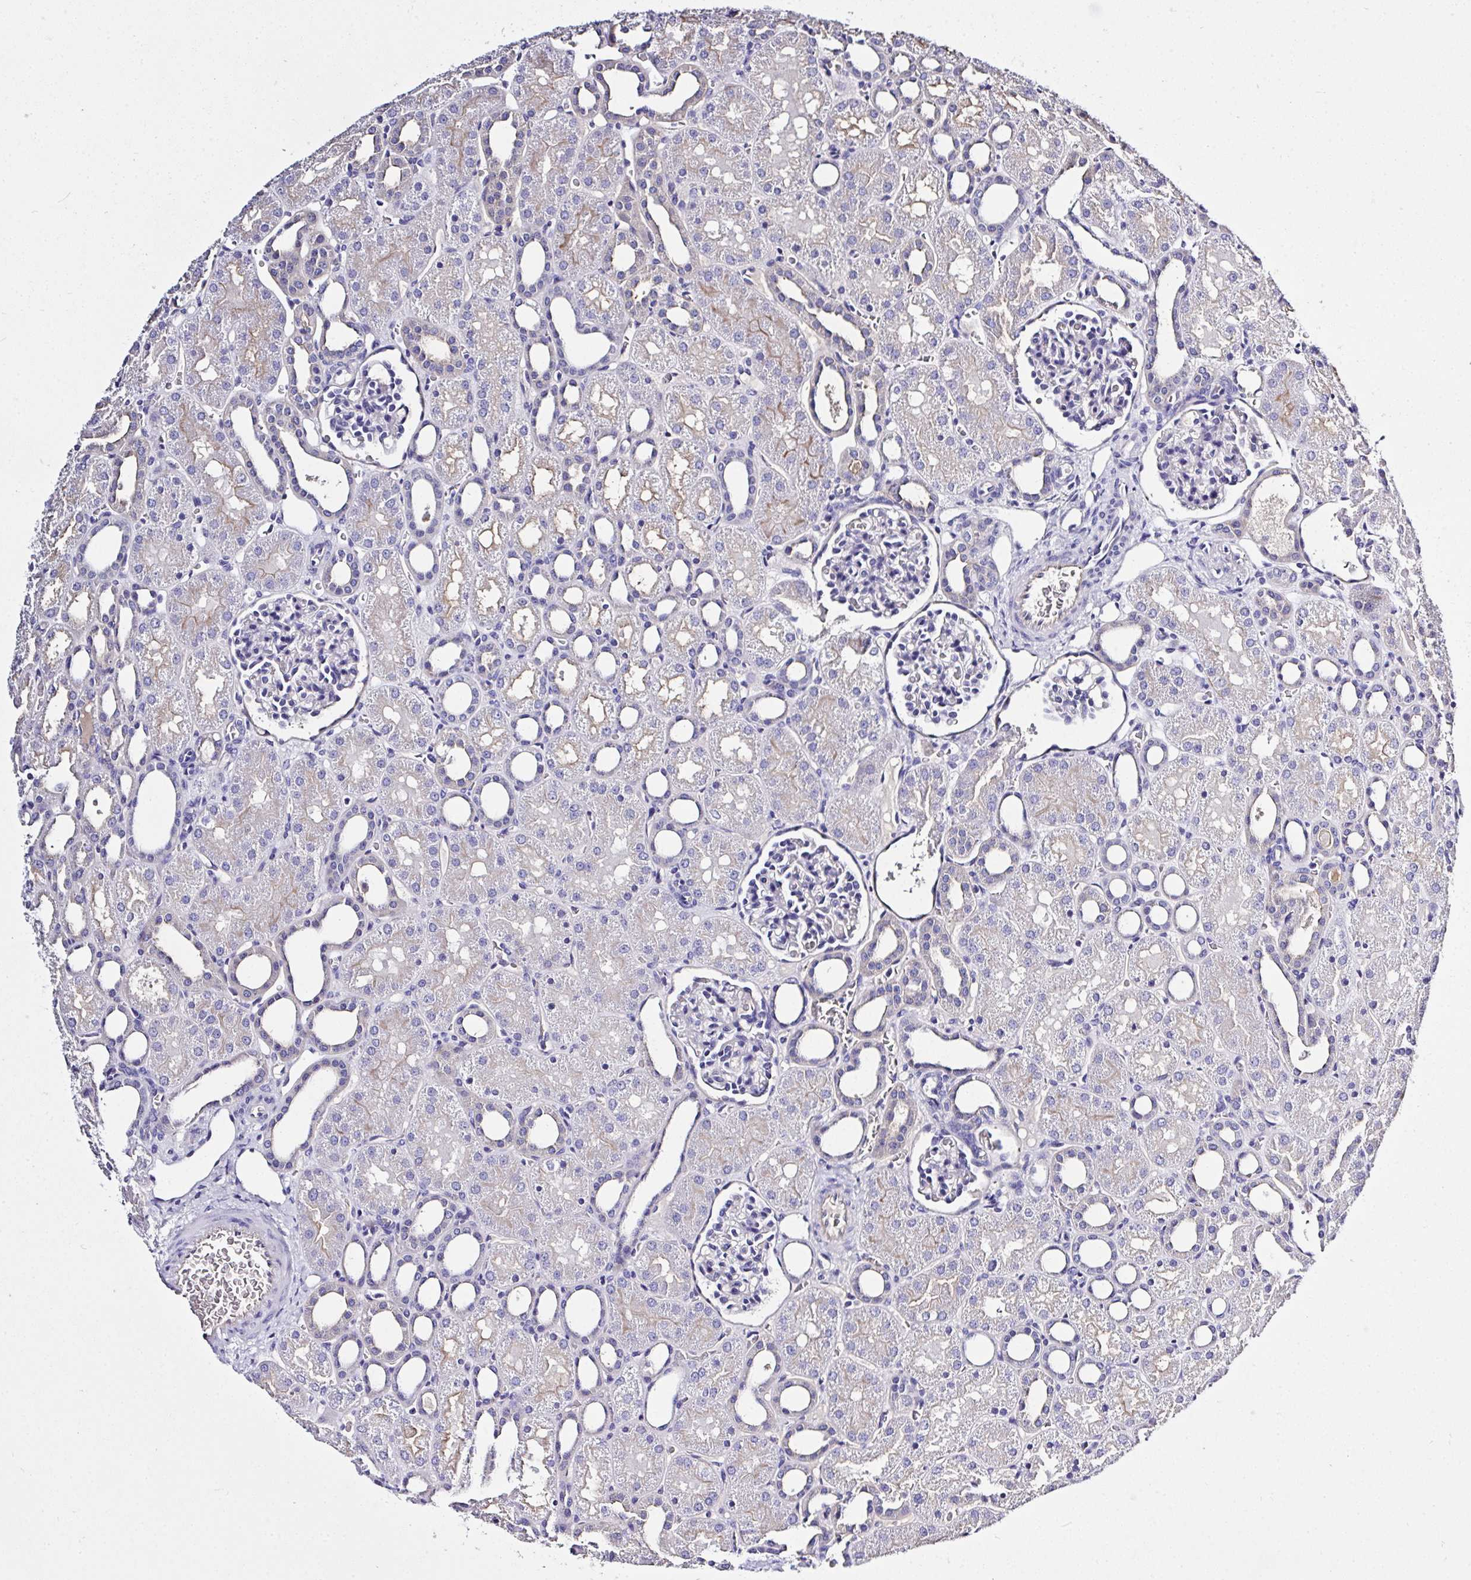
{"staining": {"intensity": "negative", "quantity": "none", "location": "none"}, "tissue": "kidney", "cell_type": "Cells in glomeruli", "image_type": "normal", "snomed": [{"axis": "morphology", "description": "Normal tissue, NOS"}, {"axis": "topography", "description": "Kidney"}], "caption": "Protein analysis of benign kidney shows no significant positivity in cells in glomeruli. Nuclei are stained in blue.", "gene": "ZNF813", "patient": {"sex": "male", "age": 2}}